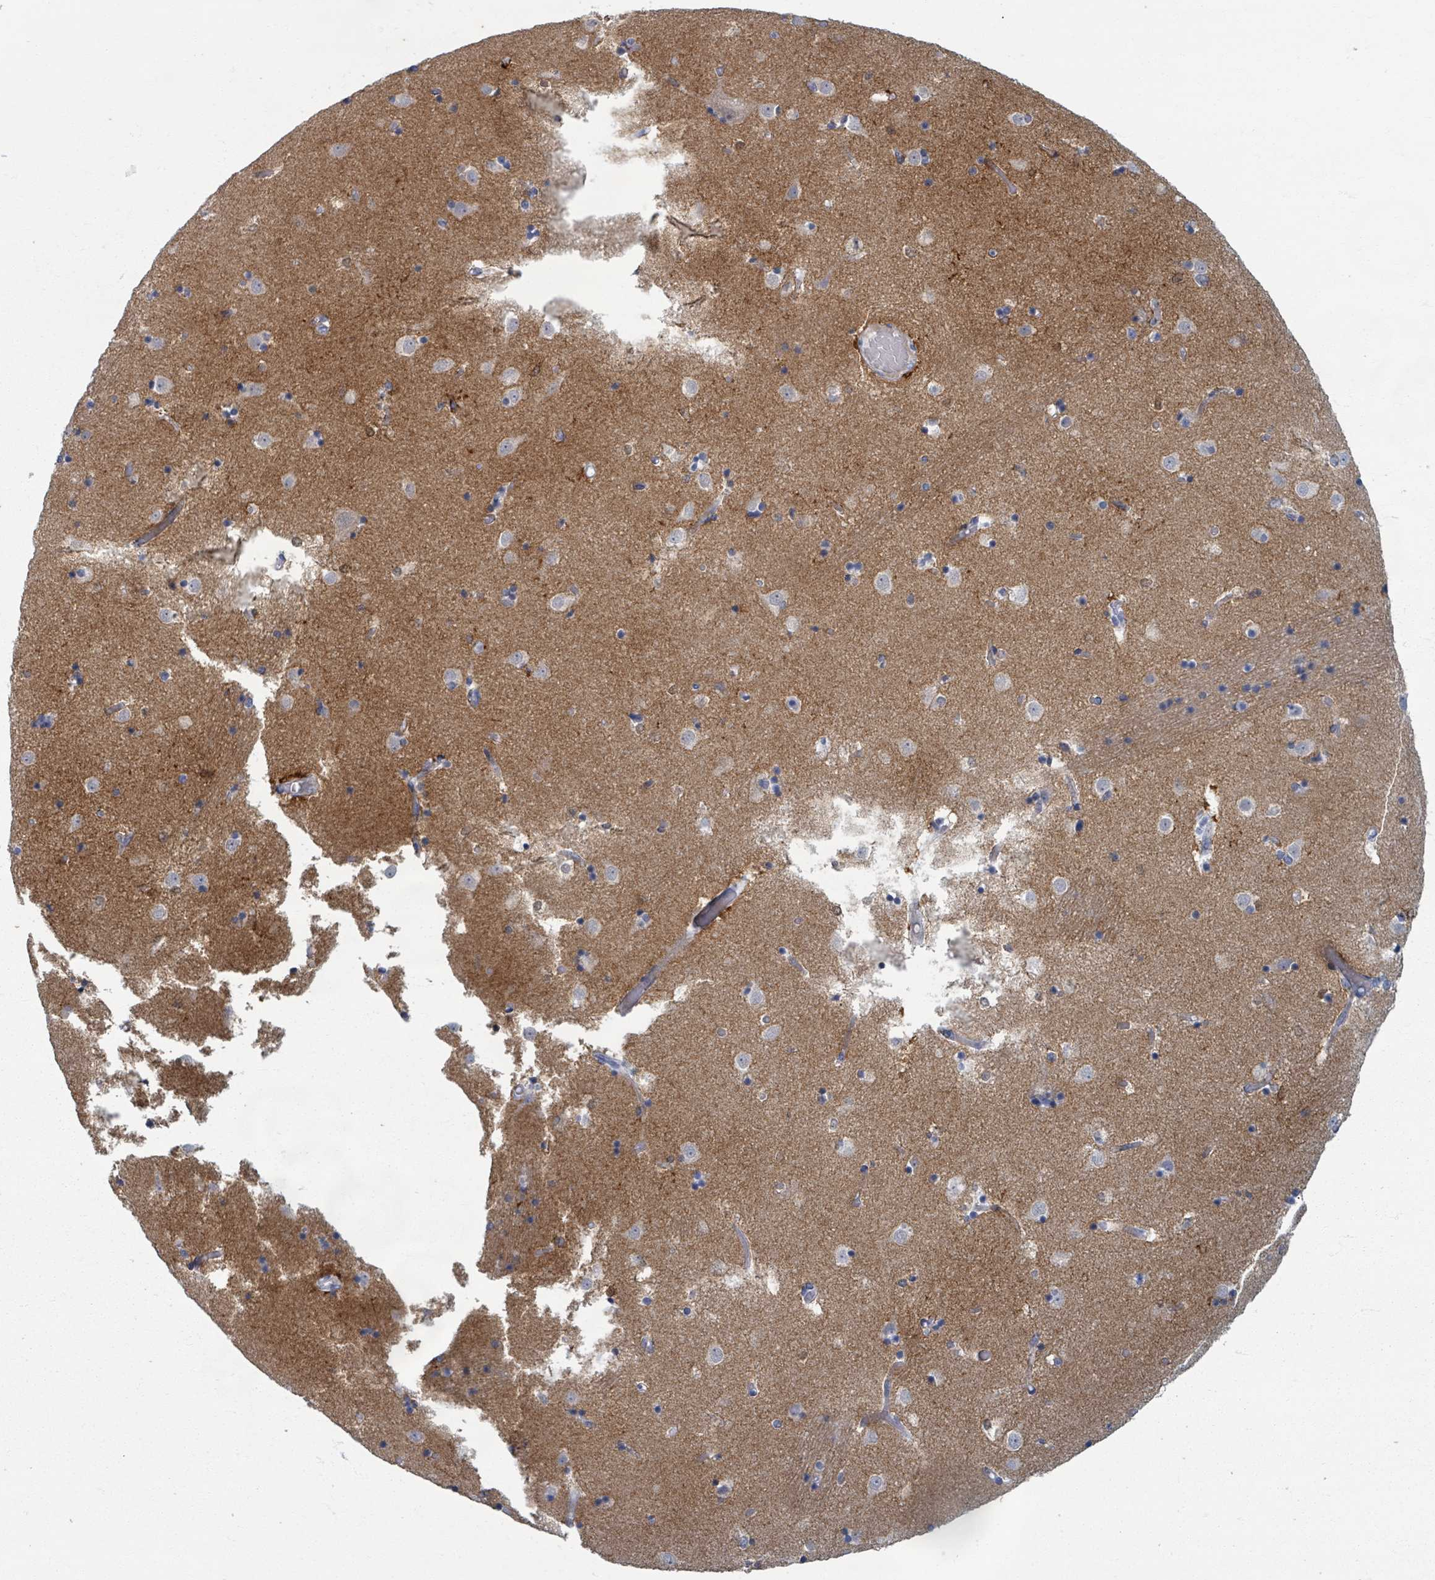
{"staining": {"intensity": "negative", "quantity": "none", "location": "none"}, "tissue": "caudate", "cell_type": "Glial cells", "image_type": "normal", "snomed": [{"axis": "morphology", "description": "Normal tissue, NOS"}, {"axis": "topography", "description": "Lateral ventricle wall"}], "caption": "Human caudate stained for a protein using immunohistochemistry (IHC) demonstrates no expression in glial cells.", "gene": "TAS2R1", "patient": {"sex": "female", "age": 52}}